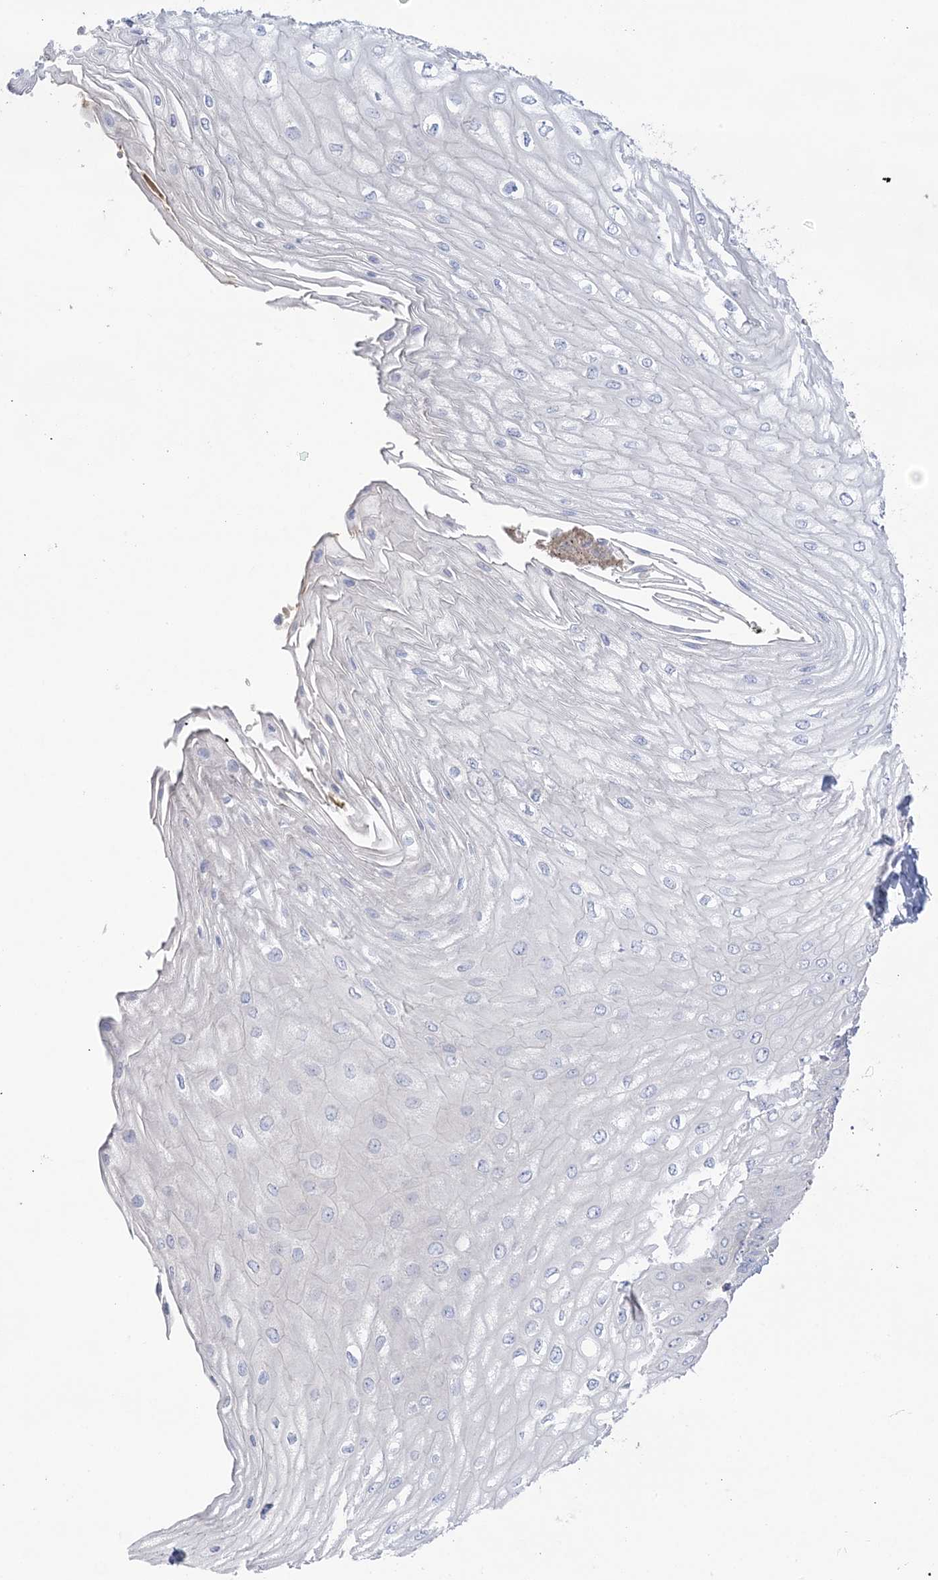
{"staining": {"intensity": "negative", "quantity": "none", "location": "none"}, "tissue": "esophagus", "cell_type": "Squamous epithelial cells", "image_type": "normal", "snomed": [{"axis": "morphology", "description": "Normal tissue, NOS"}, {"axis": "topography", "description": "Esophagus"}], "caption": "Esophagus stained for a protein using immunohistochemistry demonstrates no expression squamous epithelial cells.", "gene": "SEMA3D", "patient": {"sex": "male", "age": 60}}